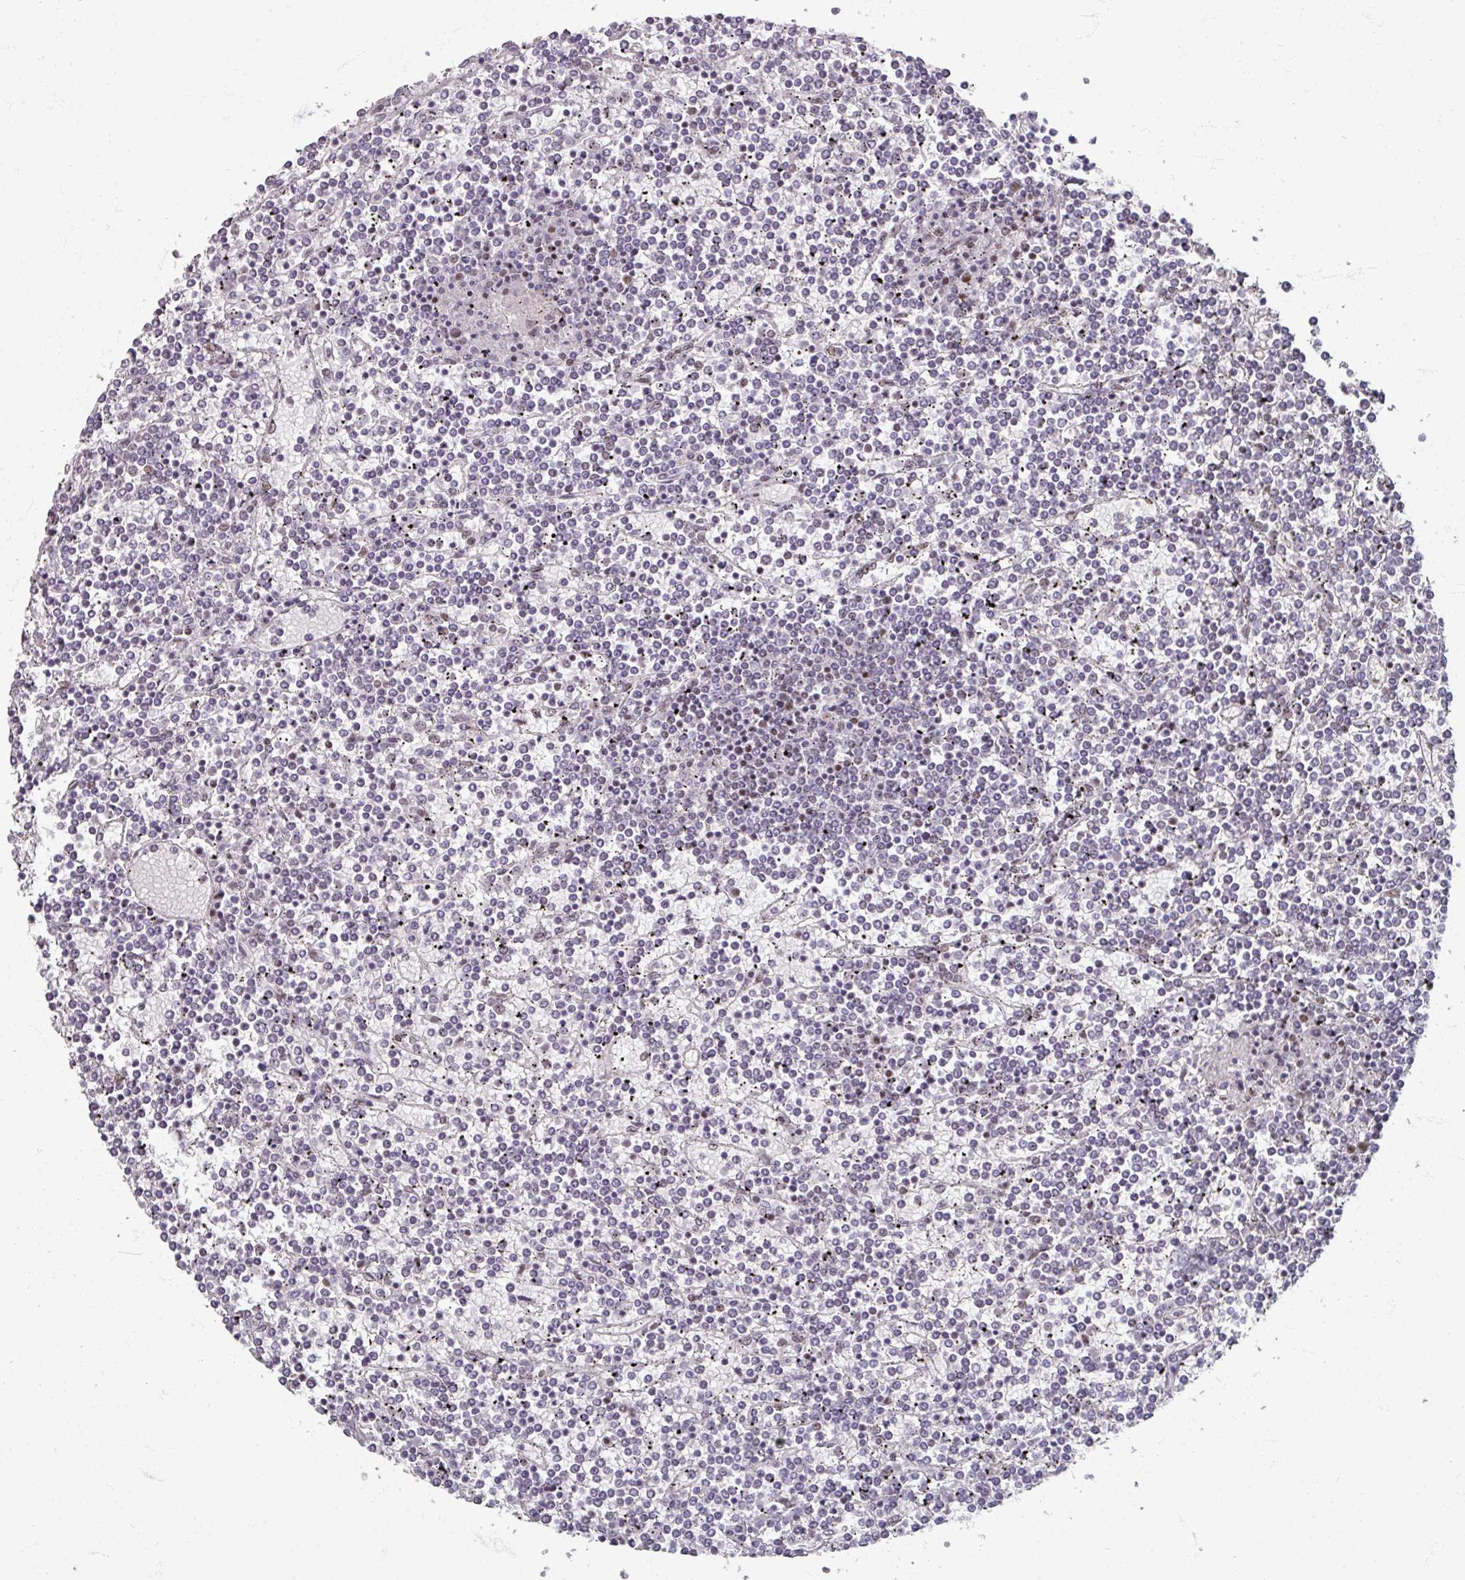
{"staining": {"intensity": "negative", "quantity": "none", "location": "none"}, "tissue": "lymphoma", "cell_type": "Tumor cells", "image_type": "cancer", "snomed": [{"axis": "morphology", "description": "Malignant lymphoma, non-Hodgkin's type, Low grade"}, {"axis": "topography", "description": "Spleen"}], "caption": "Human lymphoma stained for a protein using immunohistochemistry displays no expression in tumor cells.", "gene": "ADAR", "patient": {"sex": "female", "age": 19}}